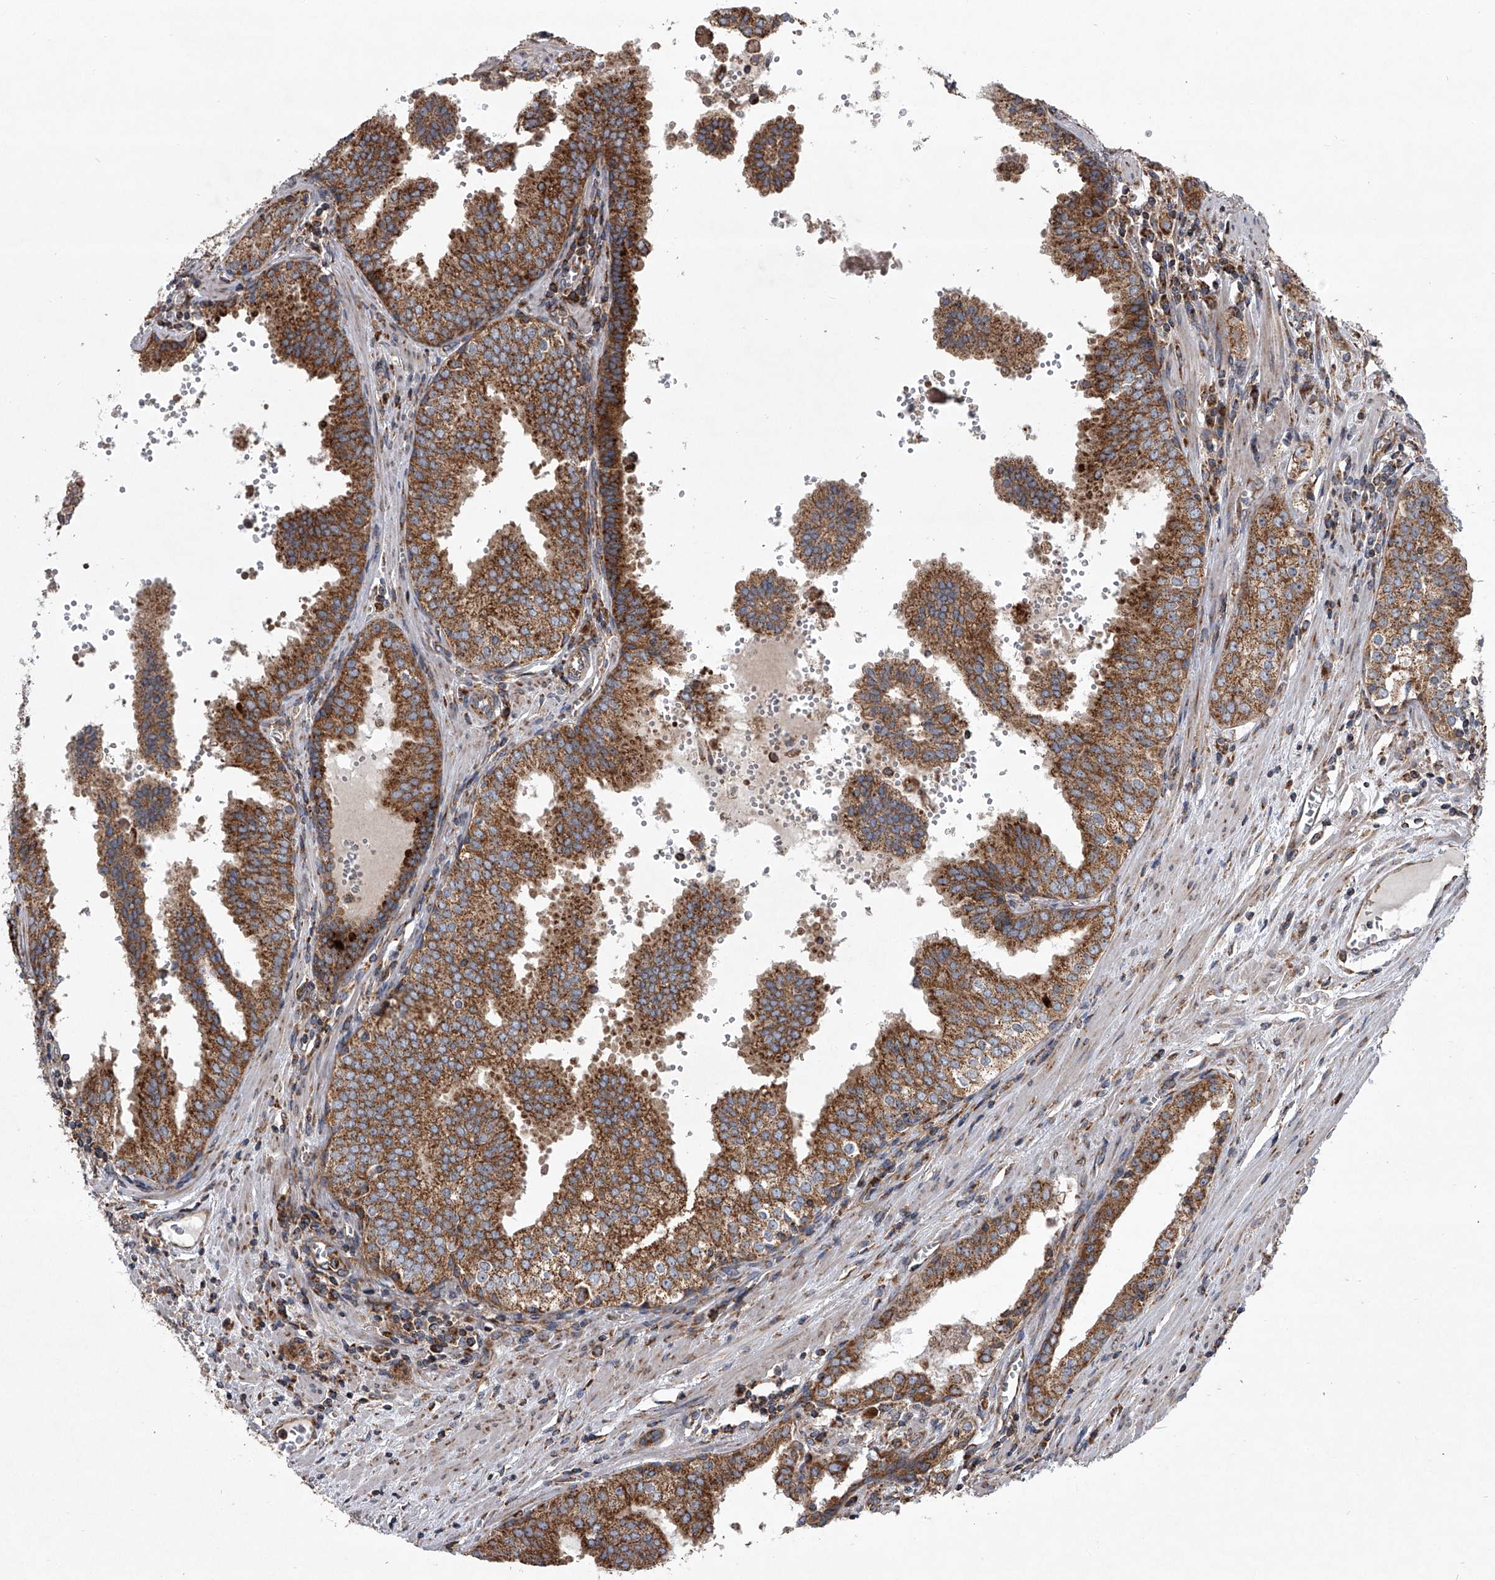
{"staining": {"intensity": "moderate", "quantity": ">75%", "location": "cytoplasmic/membranous"}, "tissue": "prostate cancer", "cell_type": "Tumor cells", "image_type": "cancer", "snomed": [{"axis": "morphology", "description": "Adenocarcinoma, High grade"}, {"axis": "topography", "description": "Prostate"}], "caption": "This histopathology image demonstrates immunohistochemistry (IHC) staining of human prostate cancer (adenocarcinoma (high-grade)), with medium moderate cytoplasmic/membranous staining in approximately >75% of tumor cells.", "gene": "ZC3H15", "patient": {"sex": "male", "age": 68}}